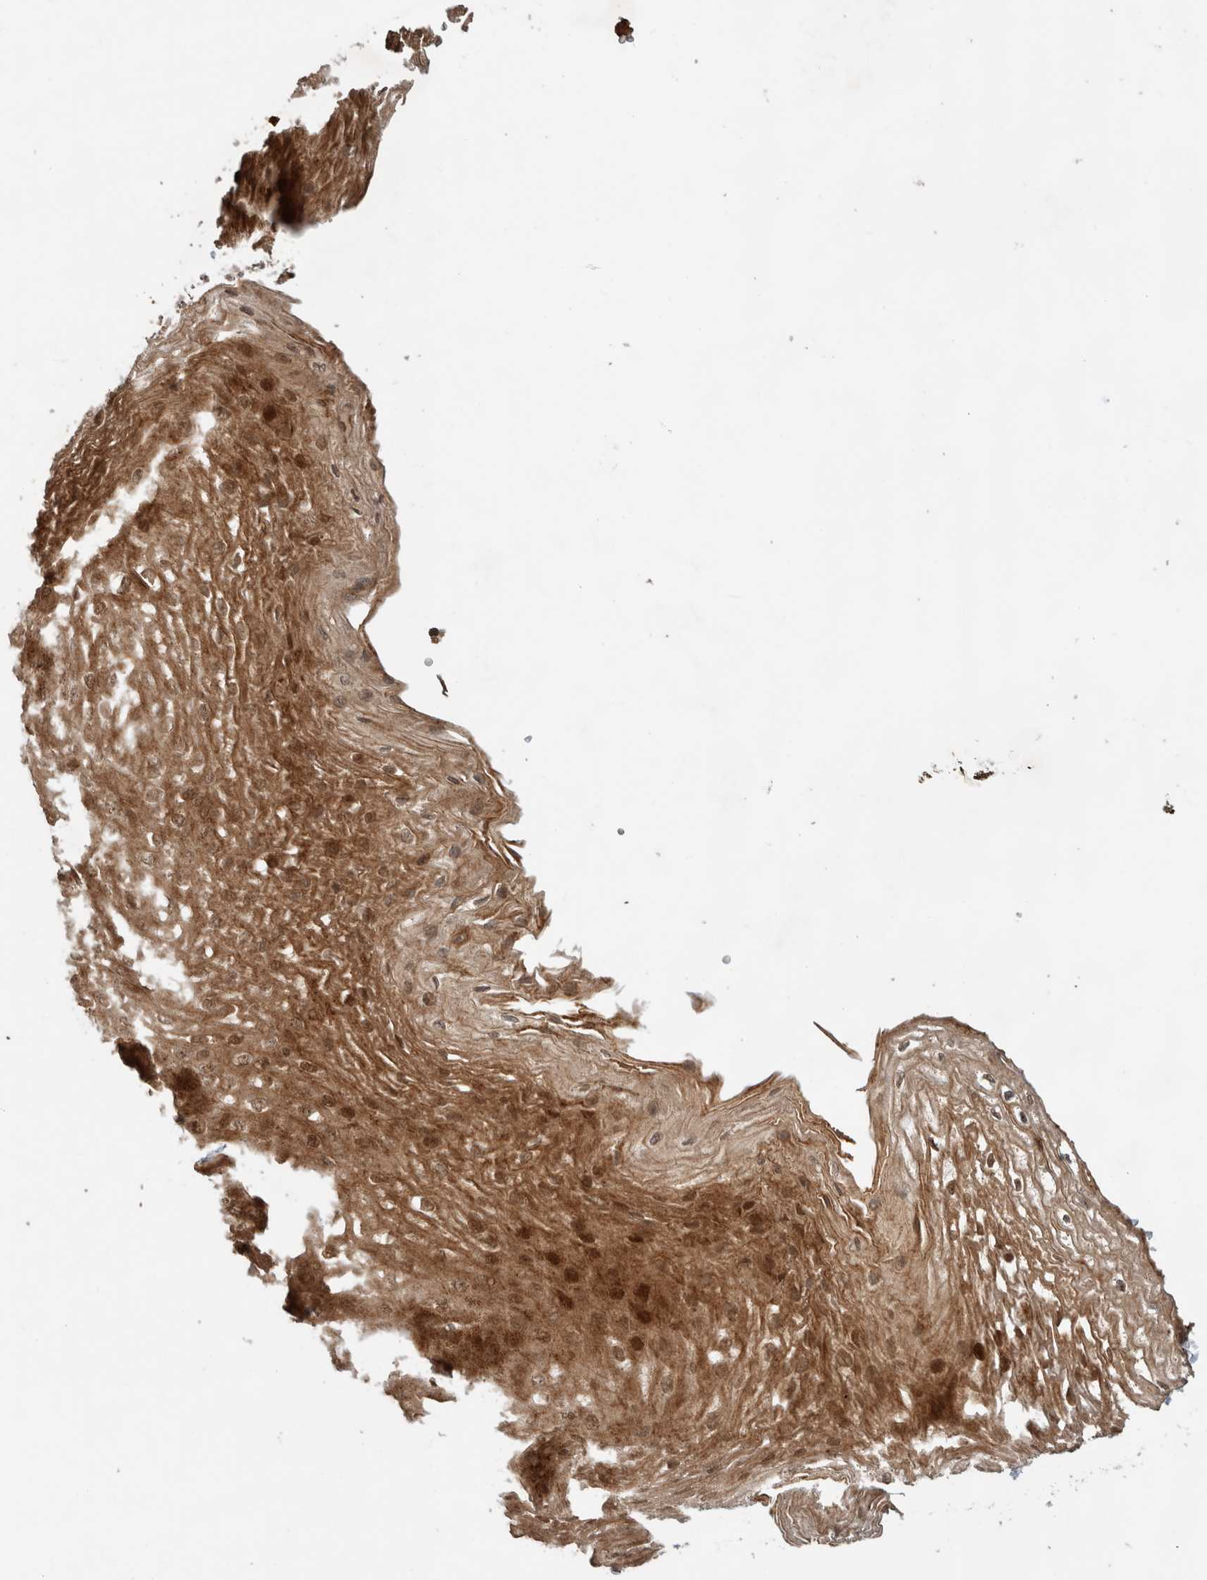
{"staining": {"intensity": "strong", "quantity": ">75%", "location": "cytoplasmic/membranous,nuclear"}, "tissue": "esophagus", "cell_type": "Squamous epithelial cells", "image_type": "normal", "snomed": [{"axis": "morphology", "description": "Normal tissue, NOS"}, {"axis": "topography", "description": "Esophagus"}], "caption": "Benign esophagus exhibits strong cytoplasmic/membranous,nuclear expression in approximately >75% of squamous epithelial cells, visualized by immunohistochemistry.", "gene": "PITPNC1", "patient": {"sex": "female", "age": 66}}